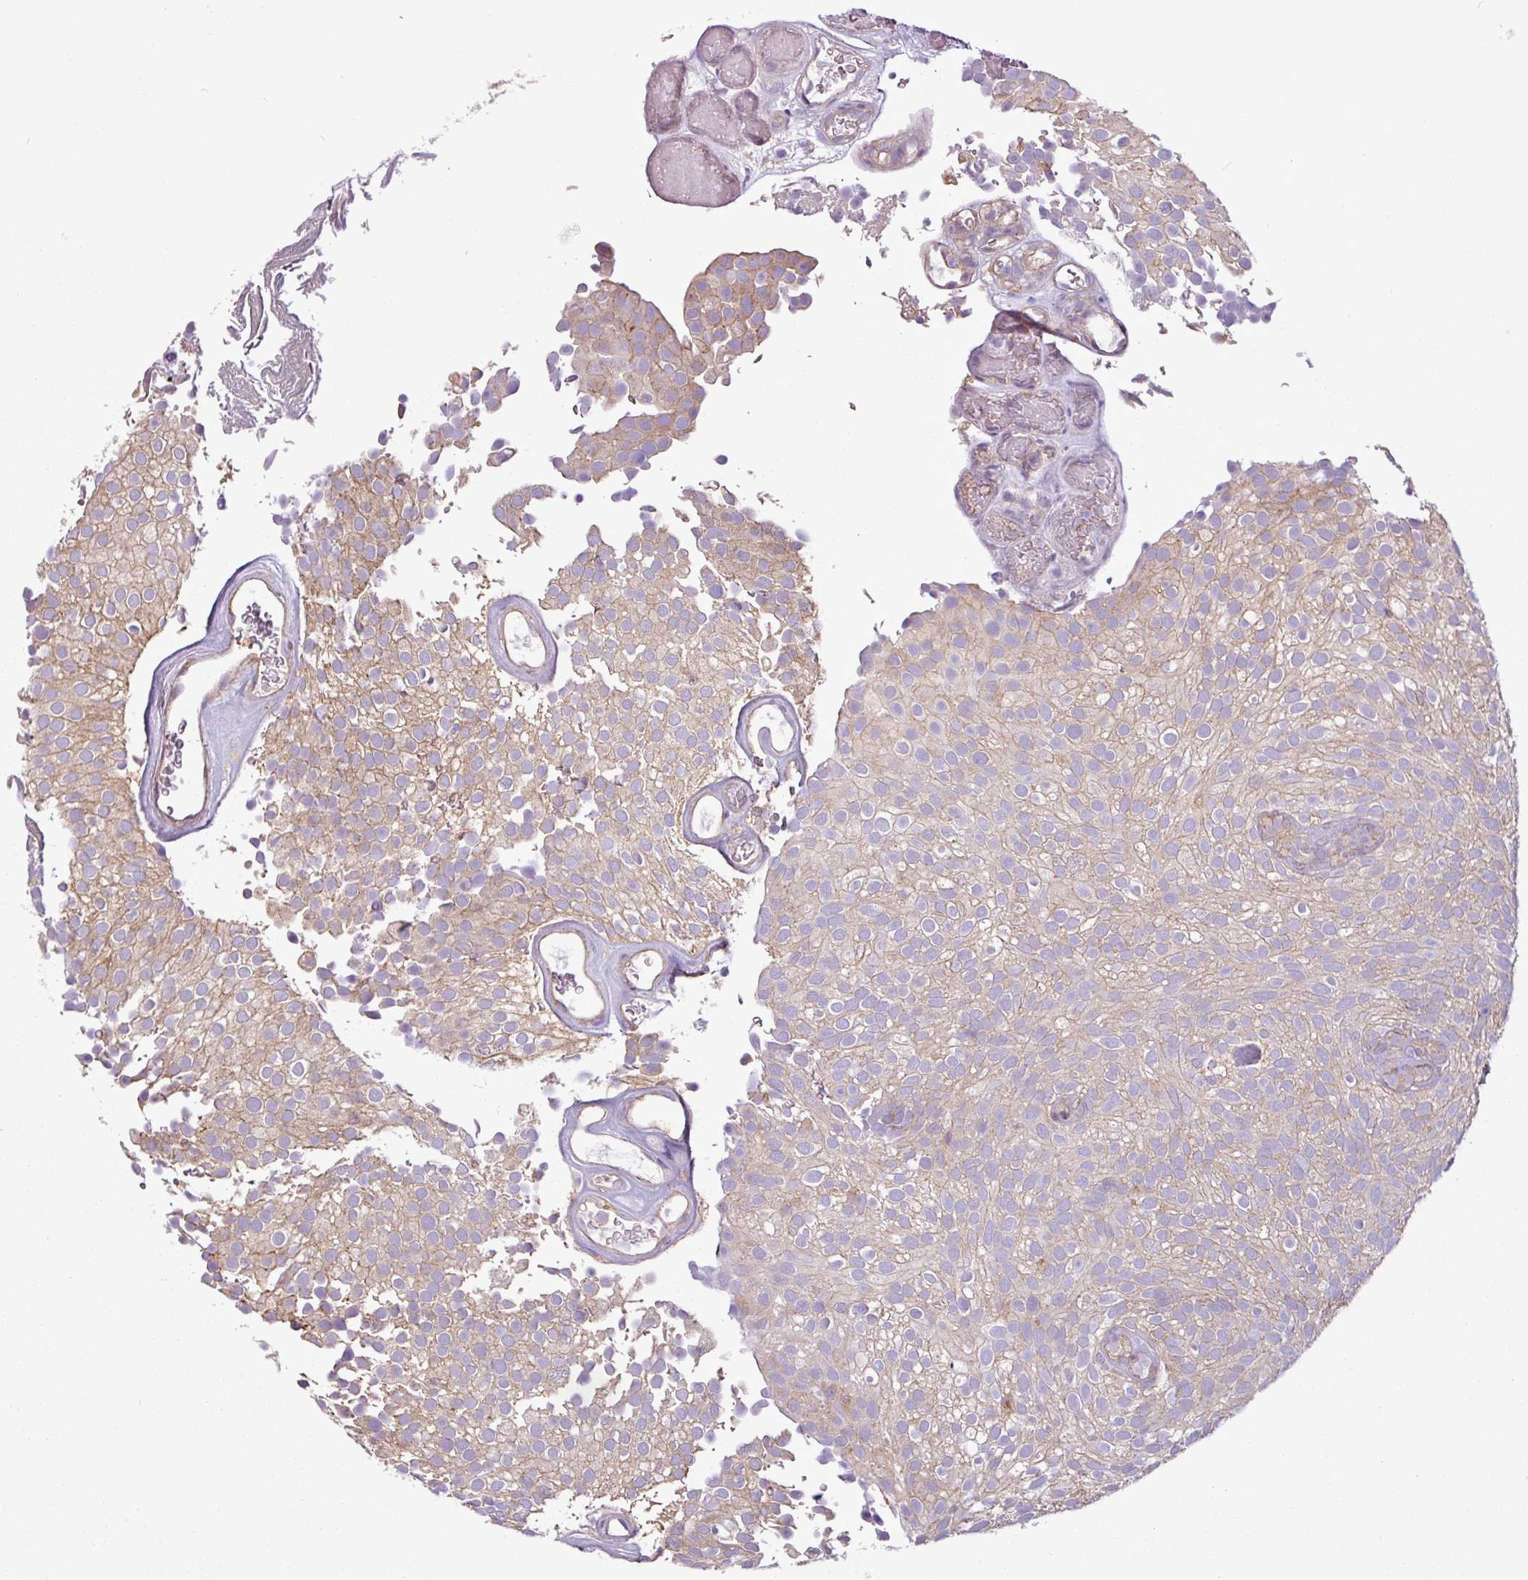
{"staining": {"intensity": "weak", "quantity": "<25%", "location": "cytoplasmic/membranous"}, "tissue": "urothelial cancer", "cell_type": "Tumor cells", "image_type": "cancer", "snomed": [{"axis": "morphology", "description": "Urothelial carcinoma, Low grade"}, {"axis": "topography", "description": "Urinary bladder"}], "caption": "Tumor cells show no significant protein staining in urothelial cancer.", "gene": "PACSIN2", "patient": {"sex": "male", "age": 78}}